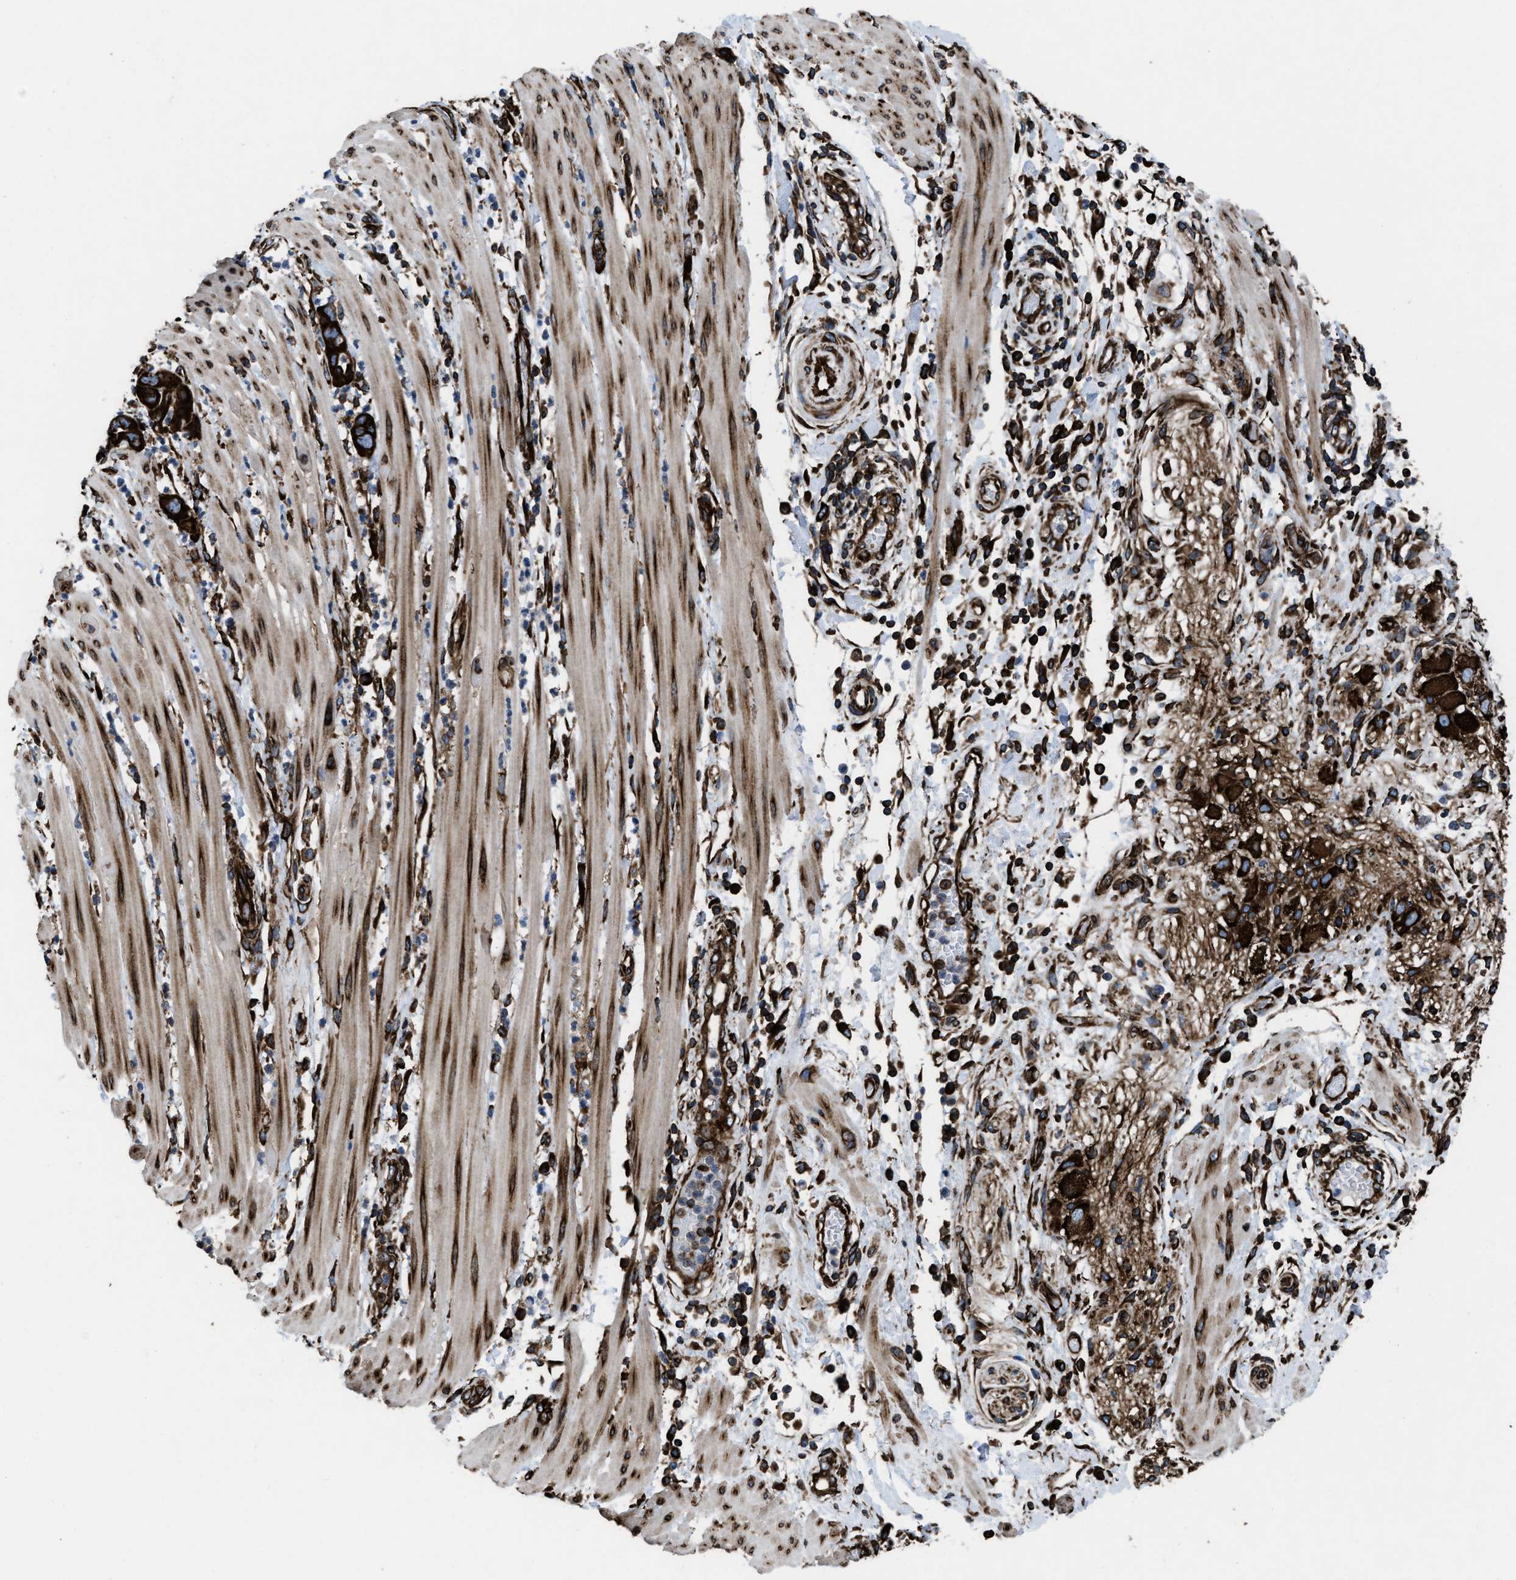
{"staining": {"intensity": "strong", "quantity": ">75%", "location": "cytoplasmic/membranous"}, "tissue": "pancreatic cancer", "cell_type": "Tumor cells", "image_type": "cancer", "snomed": [{"axis": "morphology", "description": "Adenocarcinoma, NOS"}, {"axis": "topography", "description": "Pancreas"}], "caption": "A high-resolution micrograph shows IHC staining of pancreatic cancer, which demonstrates strong cytoplasmic/membranous expression in approximately >75% of tumor cells.", "gene": "CAPRIN1", "patient": {"sex": "female", "age": 71}}